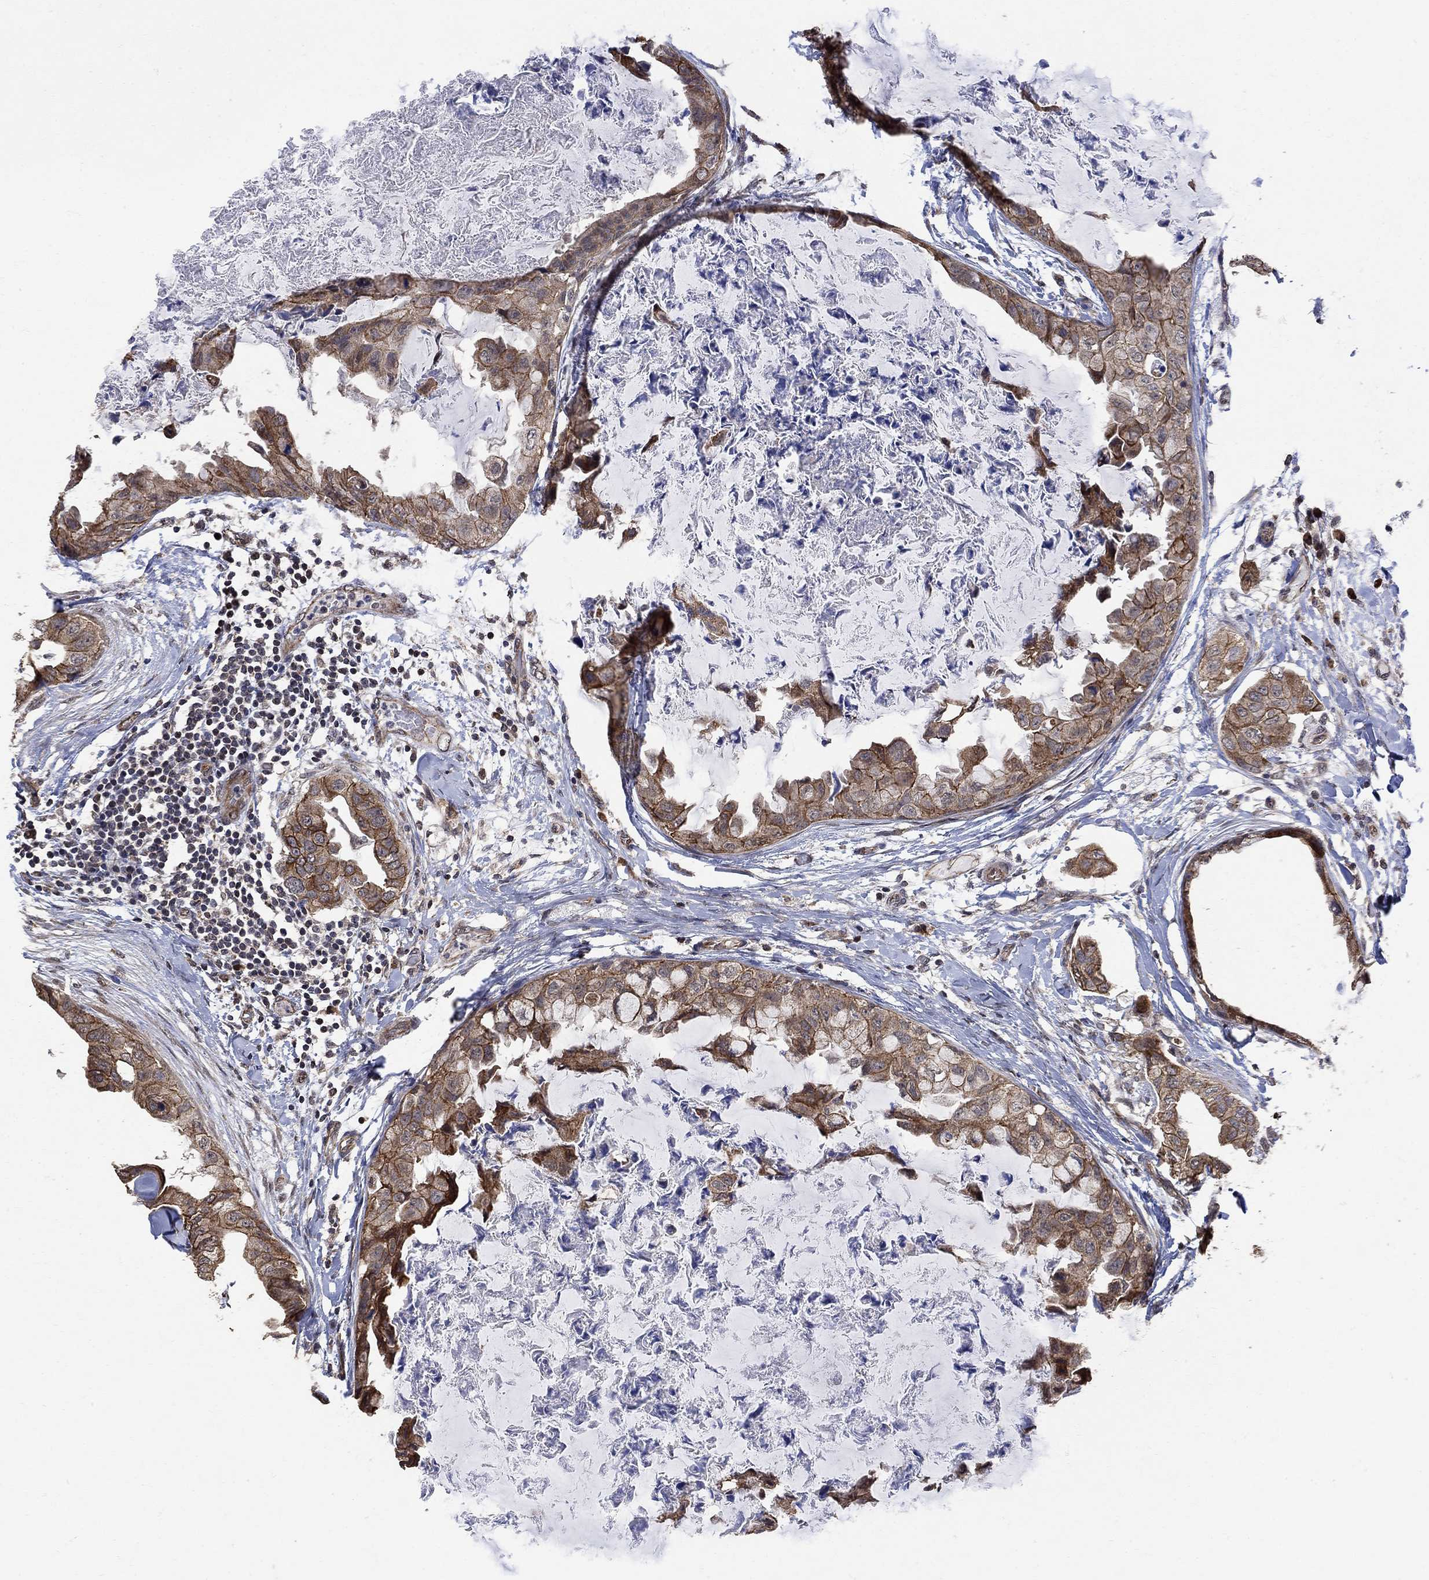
{"staining": {"intensity": "strong", "quantity": ">75%", "location": "cytoplasmic/membranous"}, "tissue": "breast cancer", "cell_type": "Tumor cells", "image_type": "cancer", "snomed": [{"axis": "morphology", "description": "Normal tissue, NOS"}, {"axis": "morphology", "description": "Duct carcinoma"}, {"axis": "topography", "description": "Breast"}], "caption": "A high-resolution histopathology image shows IHC staining of breast cancer, which exhibits strong cytoplasmic/membranous expression in approximately >75% of tumor cells. (DAB IHC, brown staining for protein, blue staining for nuclei).", "gene": "ANKRA2", "patient": {"sex": "female", "age": 40}}